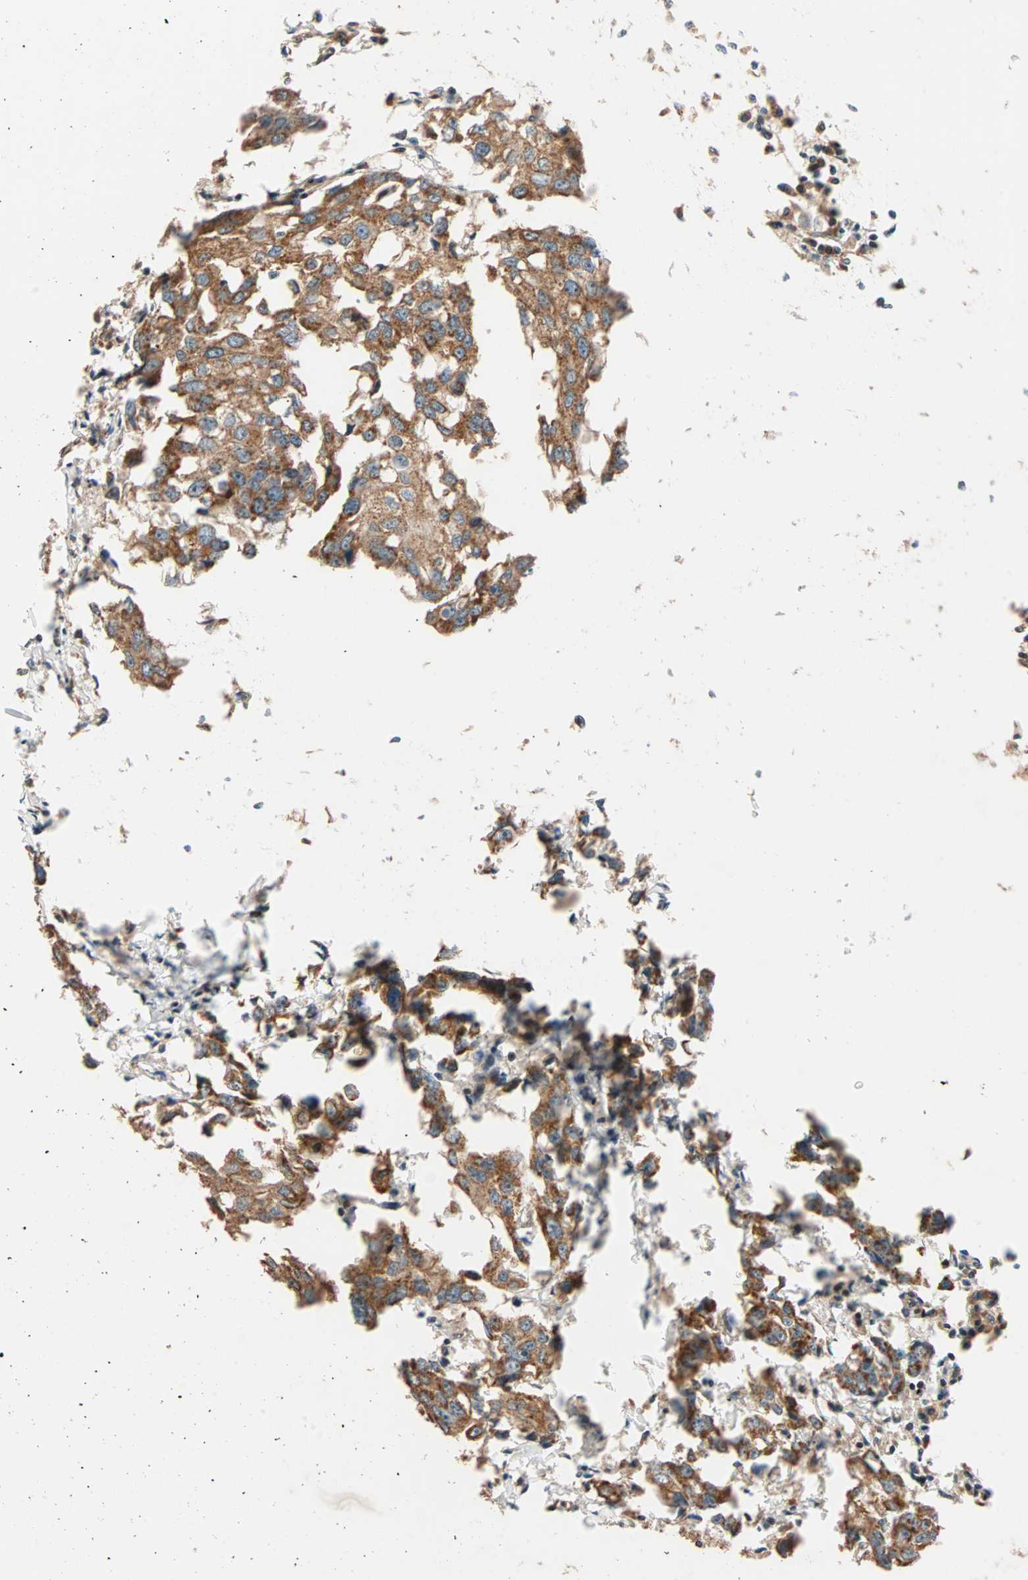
{"staining": {"intensity": "moderate", "quantity": ">75%", "location": "cytoplasmic/membranous"}, "tissue": "breast cancer", "cell_type": "Tumor cells", "image_type": "cancer", "snomed": [{"axis": "morphology", "description": "Duct carcinoma"}, {"axis": "topography", "description": "Breast"}], "caption": "Moderate cytoplasmic/membranous protein expression is appreciated in approximately >75% of tumor cells in breast invasive ductal carcinoma.", "gene": "HECW1", "patient": {"sex": "female", "age": 27}}